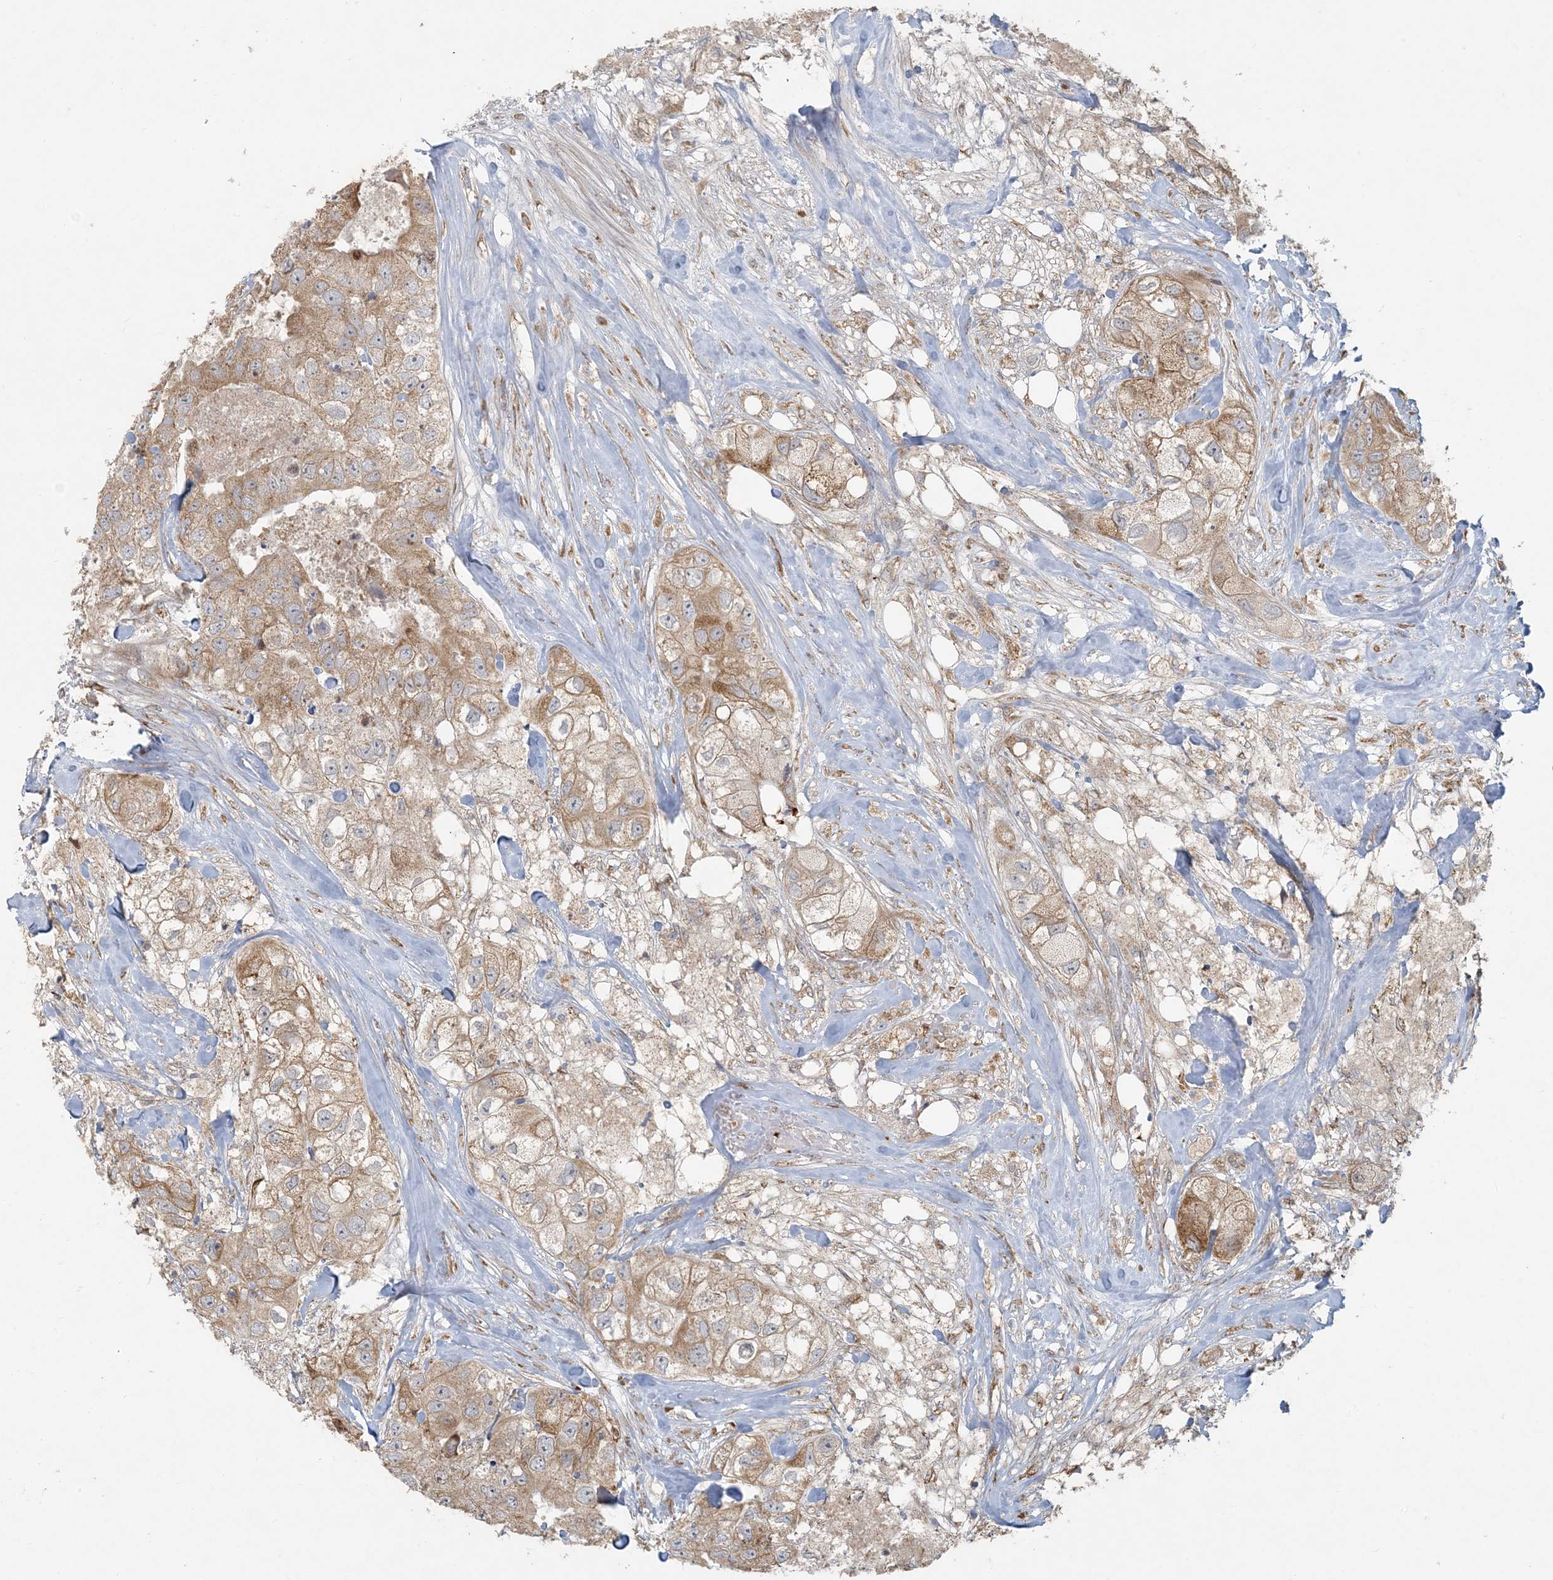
{"staining": {"intensity": "moderate", "quantity": ">75%", "location": "cytoplasmic/membranous"}, "tissue": "breast cancer", "cell_type": "Tumor cells", "image_type": "cancer", "snomed": [{"axis": "morphology", "description": "Duct carcinoma"}, {"axis": "topography", "description": "Breast"}], "caption": "Immunohistochemistry (IHC) photomicrograph of neoplastic tissue: human breast cancer stained using immunohistochemistry reveals medium levels of moderate protein expression localized specifically in the cytoplasmic/membranous of tumor cells, appearing as a cytoplasmic/membranous brown color.", "gene": "HACL1", "patient": {"sex": "female", "age": 62}}